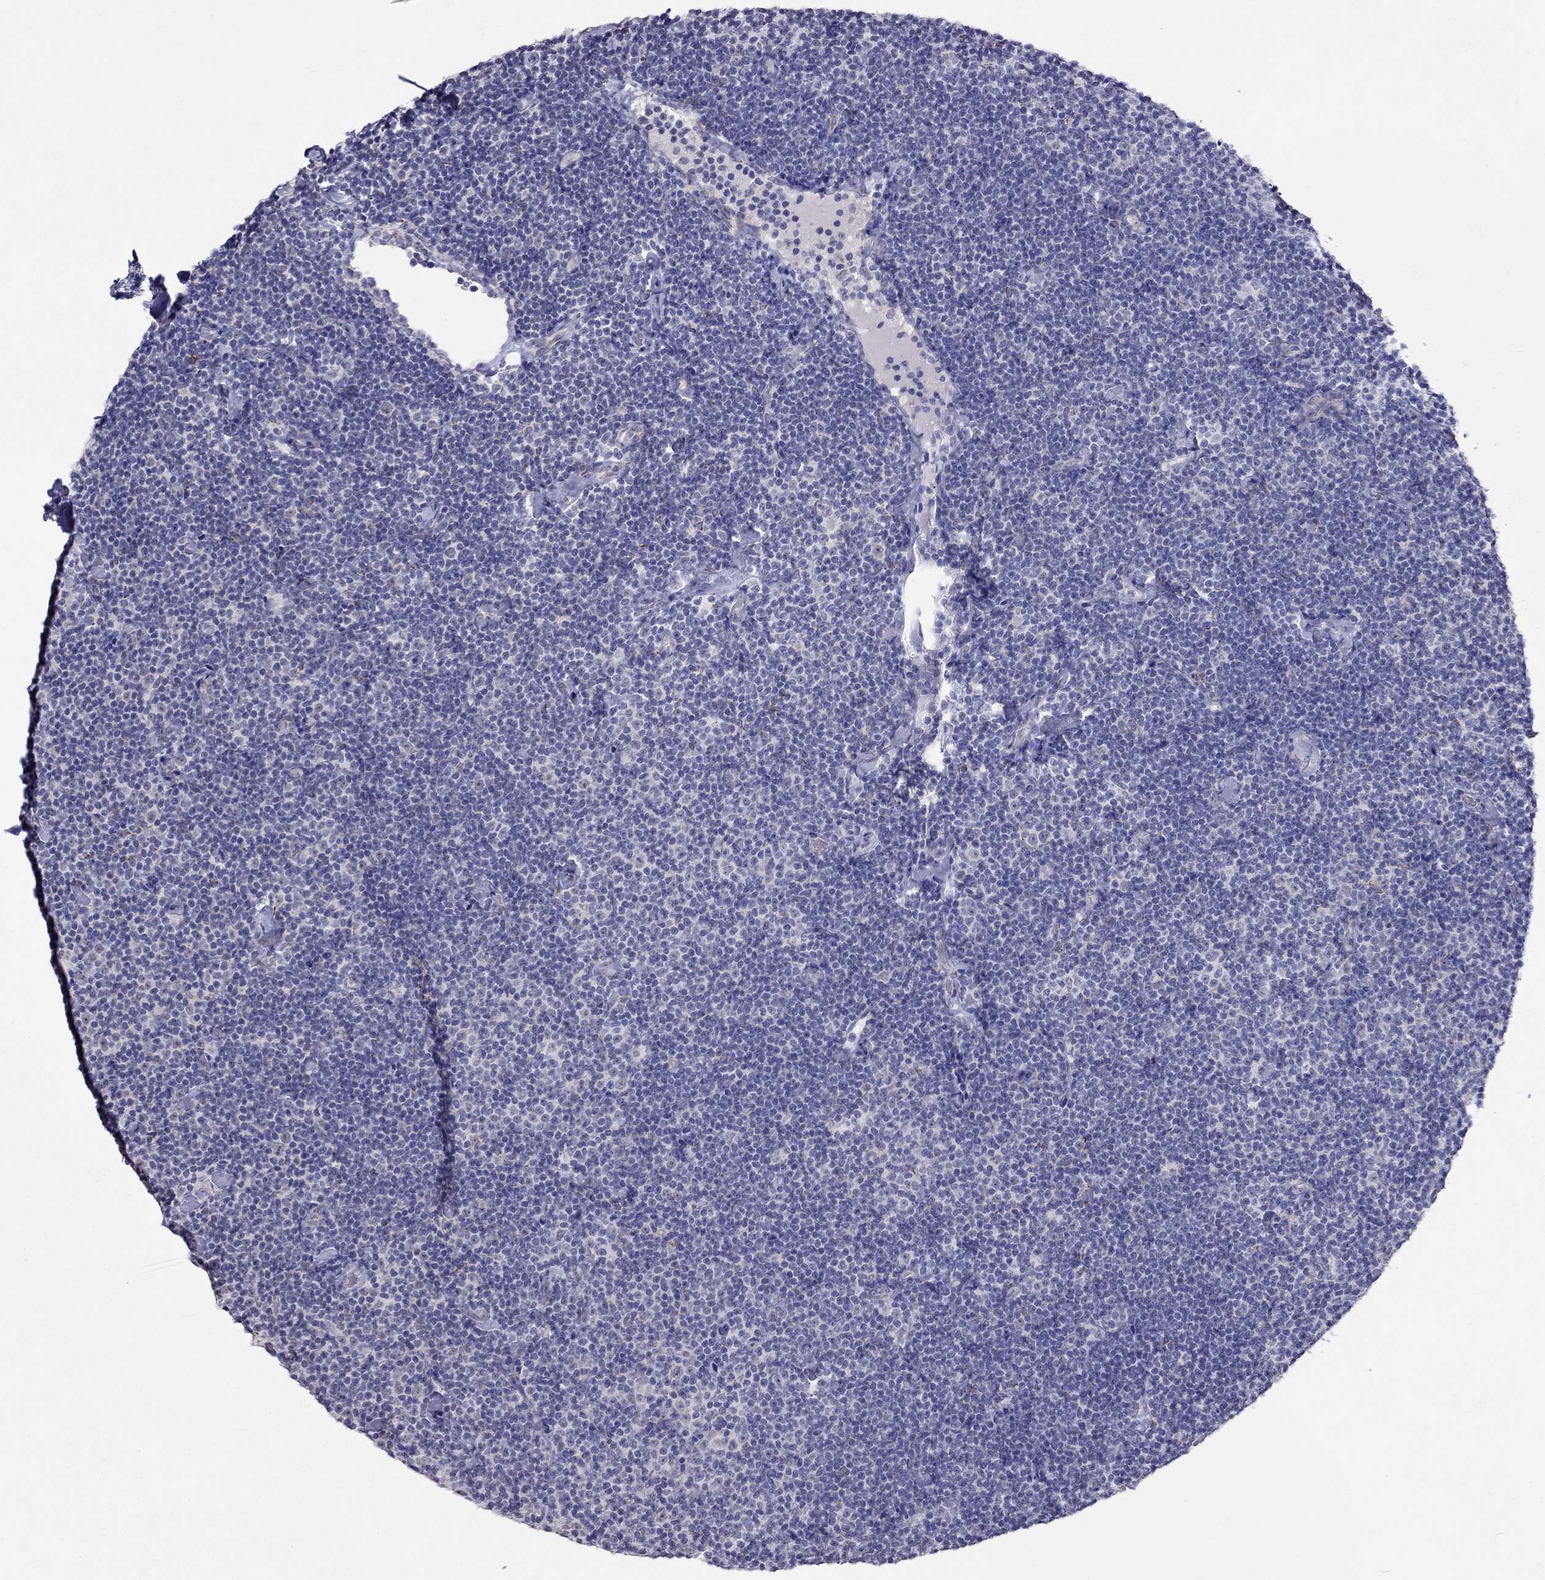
{"staining": {"intensity": "negative", "quantity": "none", "location": "none"}, "tissue": "lymphoma", "cell_type": "Tumor cells", "image_type": "cancer", "snomed": [{"axis": "morphology", "description": "Malignant lymphoma, non-Hodgkin's type, Low grade"}, {"axis": "topography", "description": "Lymph node"}], "caption": "Protein analysis of lymphoma exhibits no significant positivity in tumor cells.", "gene": "MYO3B", "patient": {"sex": "male", "age": 81}}